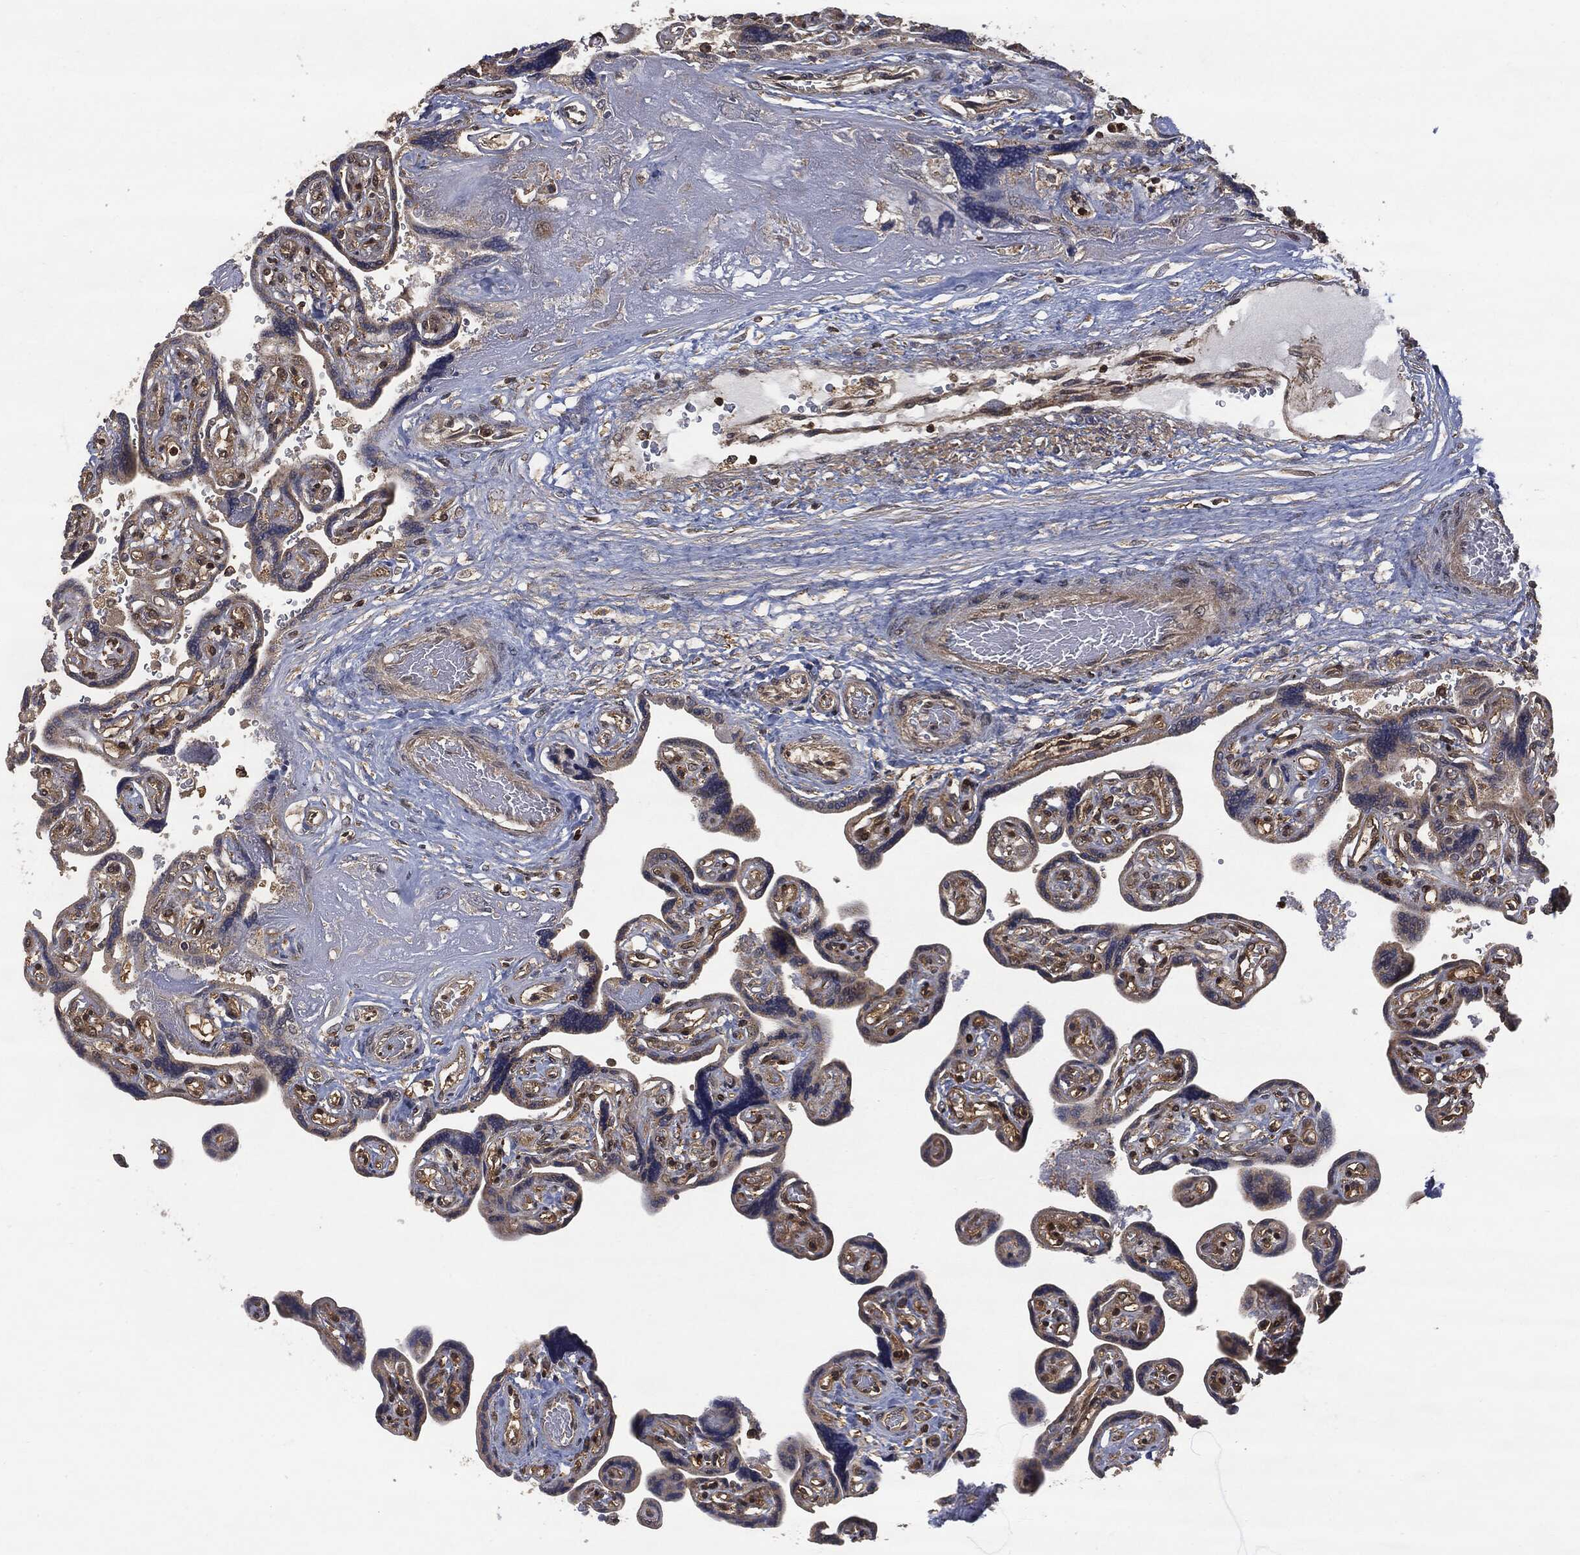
{"staining": {"intensity": "strong", "quantity": "<25%", "location": "cytoplasmic/membranous"}, "tissue": "placenta", "cell_type": "Decidual cells", "image_type": "normal", "snomed": [{"axis": "morphology", "description": "Normal tissue, NOS"}, {"axis": "topography", "description": "Placenta"}], "caption": "Immunohistochemical staining of normal human placenta shows strong cytoplasmic/membranous protein expression in approximately <25% of decidual cells. Using DAB (3,3'-diaminobenzidine) (brown) and hematoxylin (blue) stains, captured at high magnification using brightfield microscopy.", "gene": "PSMB10", "patient": {"sex": "female", "age": 32}}